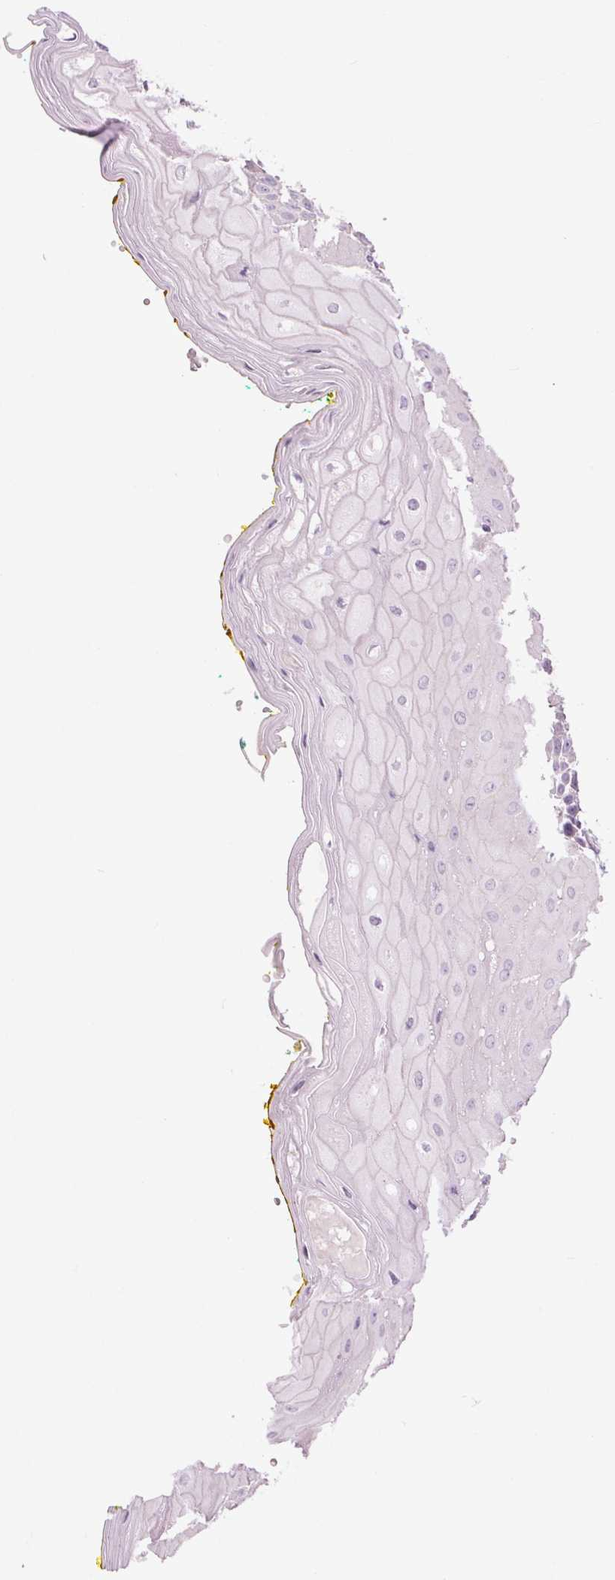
{"staining": {"intensity": "negative", "quantity": "none", "location": "none"}, "tissue": "oral mucosa", "cell_type": "Squamous epithelial cells", "image_type": "normal", "snomed": [{"axis": "morphology", "description": "Normal tissue, NOS"}, {"axis": "morphology", "description": "Squamous cell carcinoma, NOS"}, {"axis": "topography", "description": "Oral tissue"}, {"axis": "topography", "description": "Head-Neck"}], "caption": "Immunohistochemistry (IHC) histopathology image of normal oral mucosa stained for a protein (brown), which shows no staining in squamous epithelial cells.", "gene": "CTNNA3", "patient": {"sex": "female", "age": 70}}